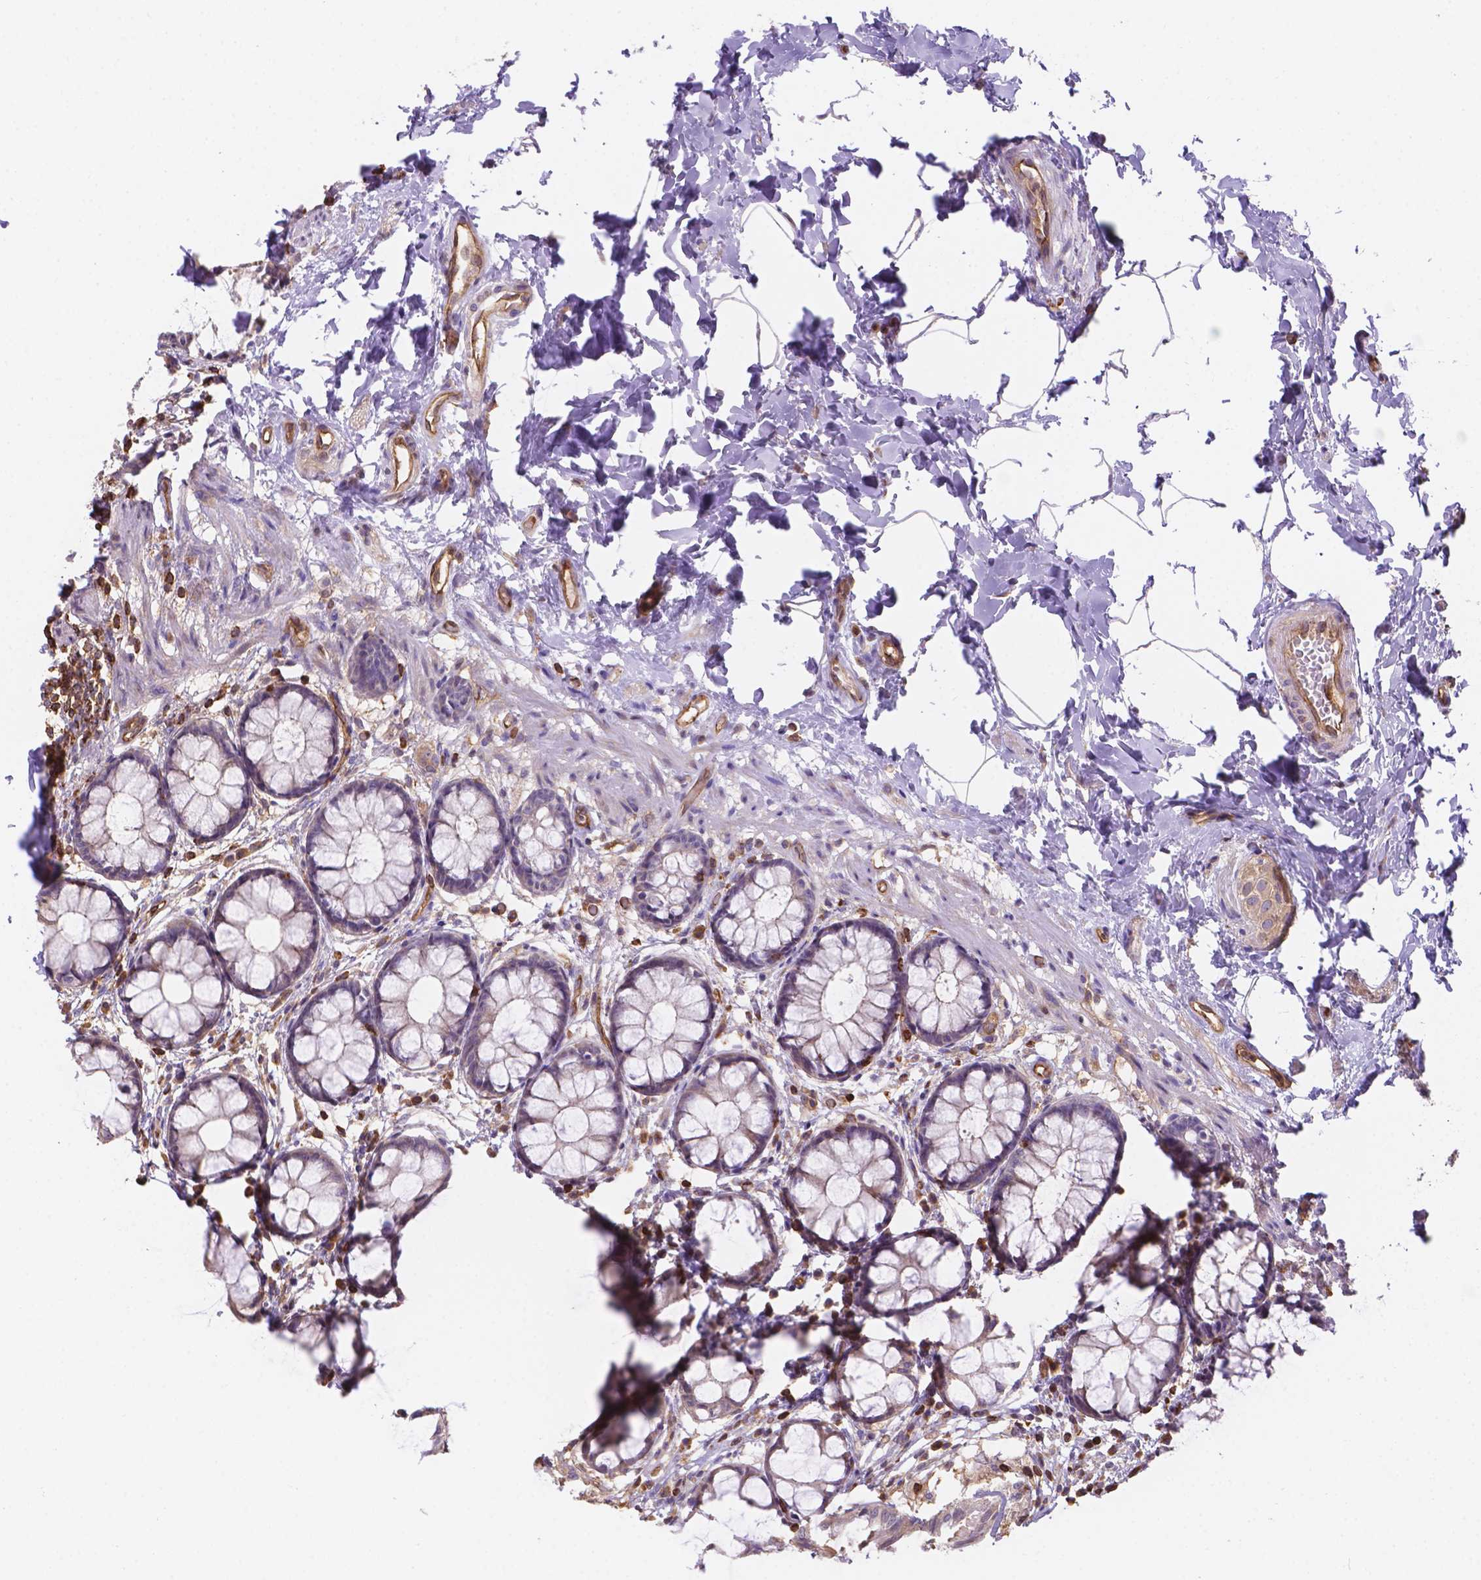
{"staining": {"intensity": "weak", "quantity": "<25%", "location": "cytoplasmic/membranous"}, "tissue": "rectum", "cell_type": "Glandular cells", "image_type": "normal", "snomed": [{"axis": "morphology", "description": "Normal tissue, NOS"}, {"axis": "topography", "description": "Rectum"}], "caption": "IHC photomicrograph of benign rectum: human rectum stained with DAB (3,3'-diaminobenzidine) demonstrates no significant protein positivity in glandular cells.", "gene": "DMWD", "patient": {"sex": "female", "age": 62}}